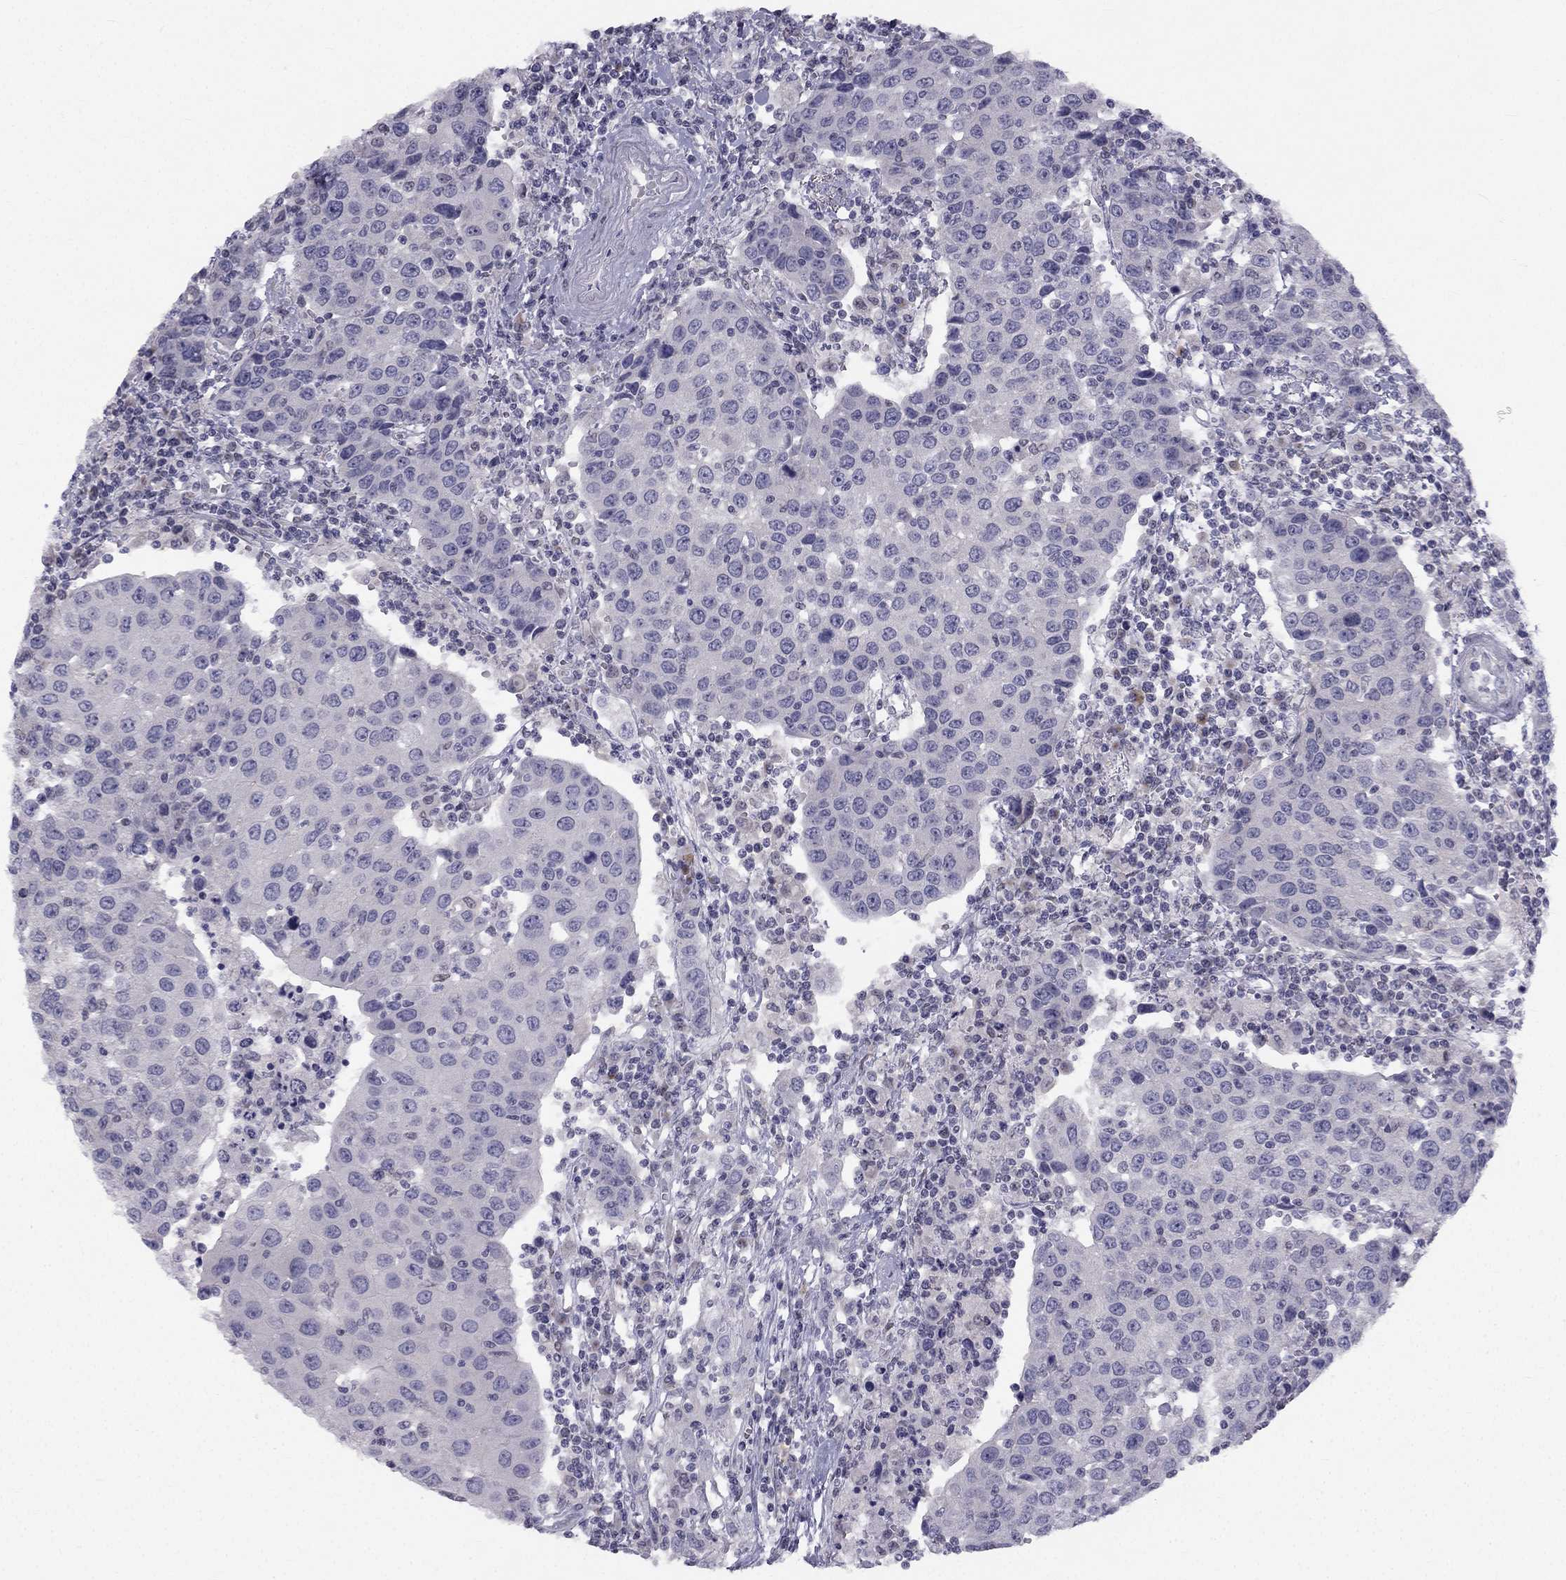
{"staining": {"intensity": "negative", "quantity": "none", "location": "none"}, "tissue": "urothelial cancer", "cell_type": "Tumor cells", "image_type": "cancer", "snomed": [{"axis": "morphology", "description": "Urothelial carcinoma, High grade"}, {"axis": "topography", "description": "Urinary bladder"}], "caption": "Tumor cells are negative for brown protein staining in urothelial cancer.", "gene": "TRPS1", "patient": {"sex": "female", "age": 85}}